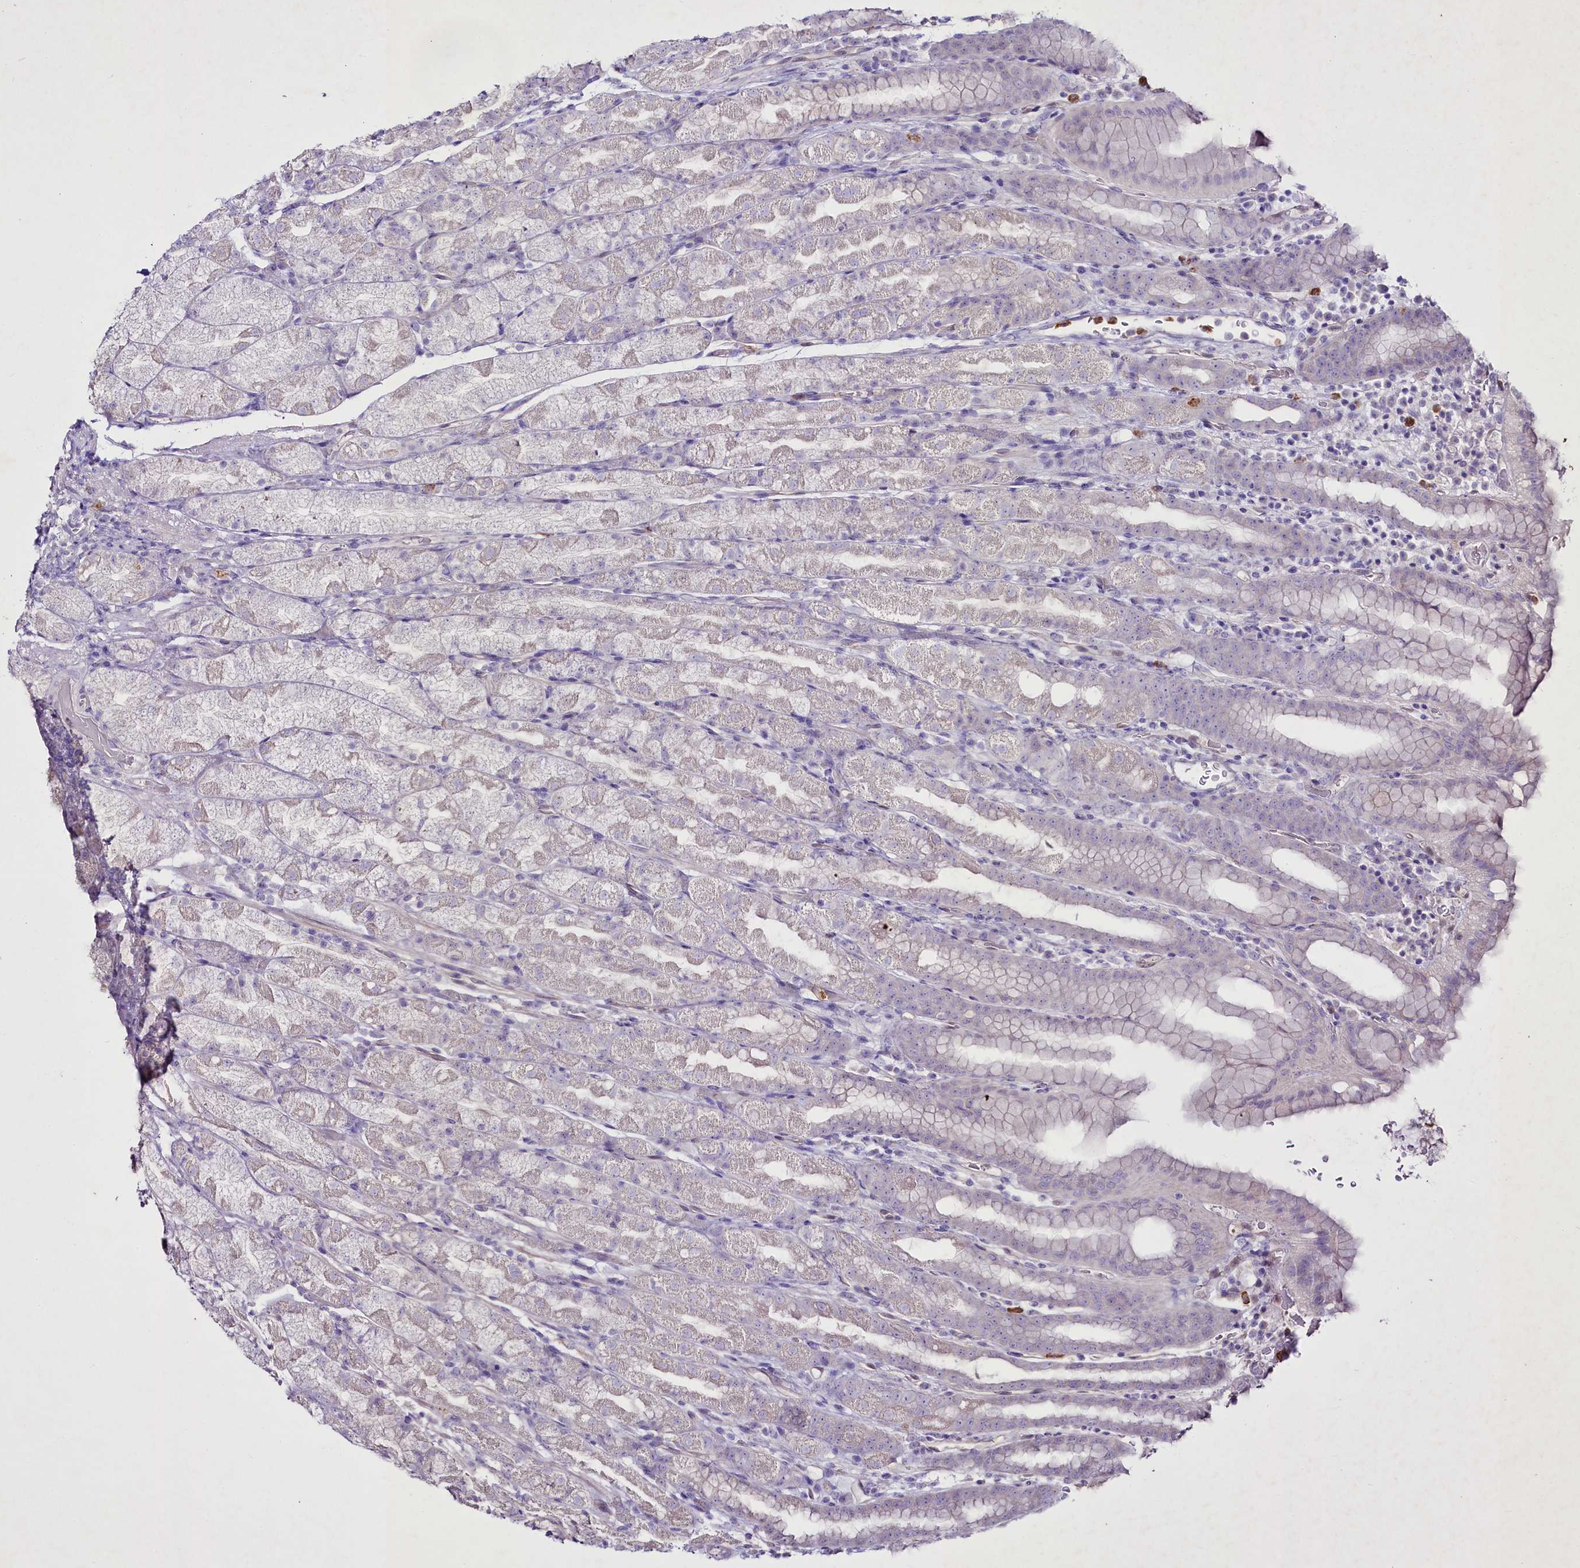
{"staining": {"intensity": "negative", "quantity": "none", "location": "none"}, "tissue": "stomach", "cell_type": "Glandular cells", "image_type": "normal", "snomed": [{"axis": "morphology", "description": "Normal tissue, NOS"}, {"axis": "topography", "description": "Stomach, upper"}, {"axis": "topography", "description": "Stomach, lower"}, {"axis": "topography", "description": "Small intestine"}], "caption": "Immunohistochemistry image of unremarkable stomach: stomach stained with DAB shows no significant protein expression in glandular cells.", "gene": "FAM209B", "patient": {"sex": "male", "age": 68}}